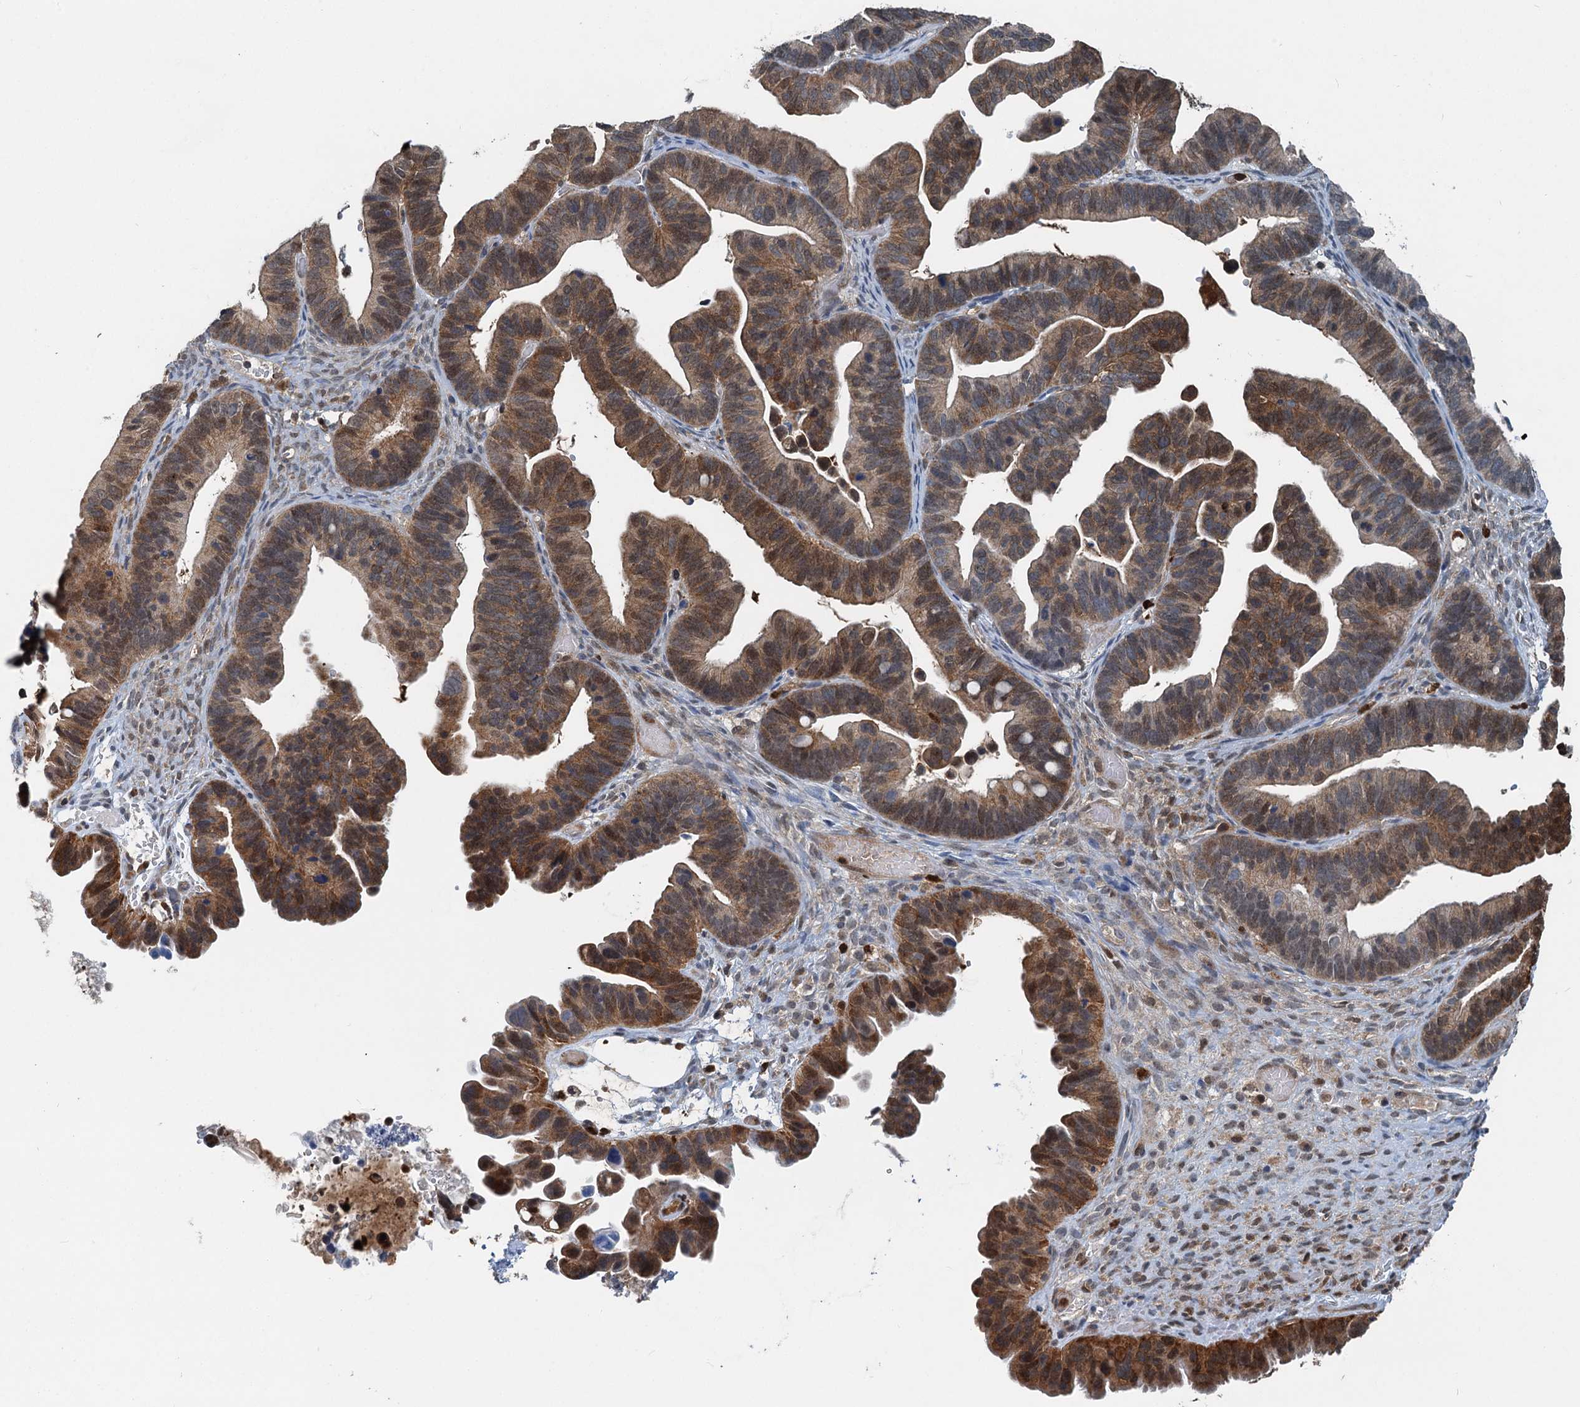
{"staining": {"intensity": "moderate", "quantity": ">75%", "location": "cytoplasmic/membranous"}, "tissue": "ovarian cancer", "cell_type": "Tumor cells", "image_type": "cancer", "snomed": [{"axis": "morphology", "description": "Cystadenocarcinoma, serous, NOS"}, {"axis": "topography", "description": "Ovary"}], "caption": "Moderate cytoplasmic/membranous expression for a protein is identified in about >75% of tumor cells of ovarian cancer using IHC.", "gene": "GPI", "patient": {"sex": "female", "age": 56}}